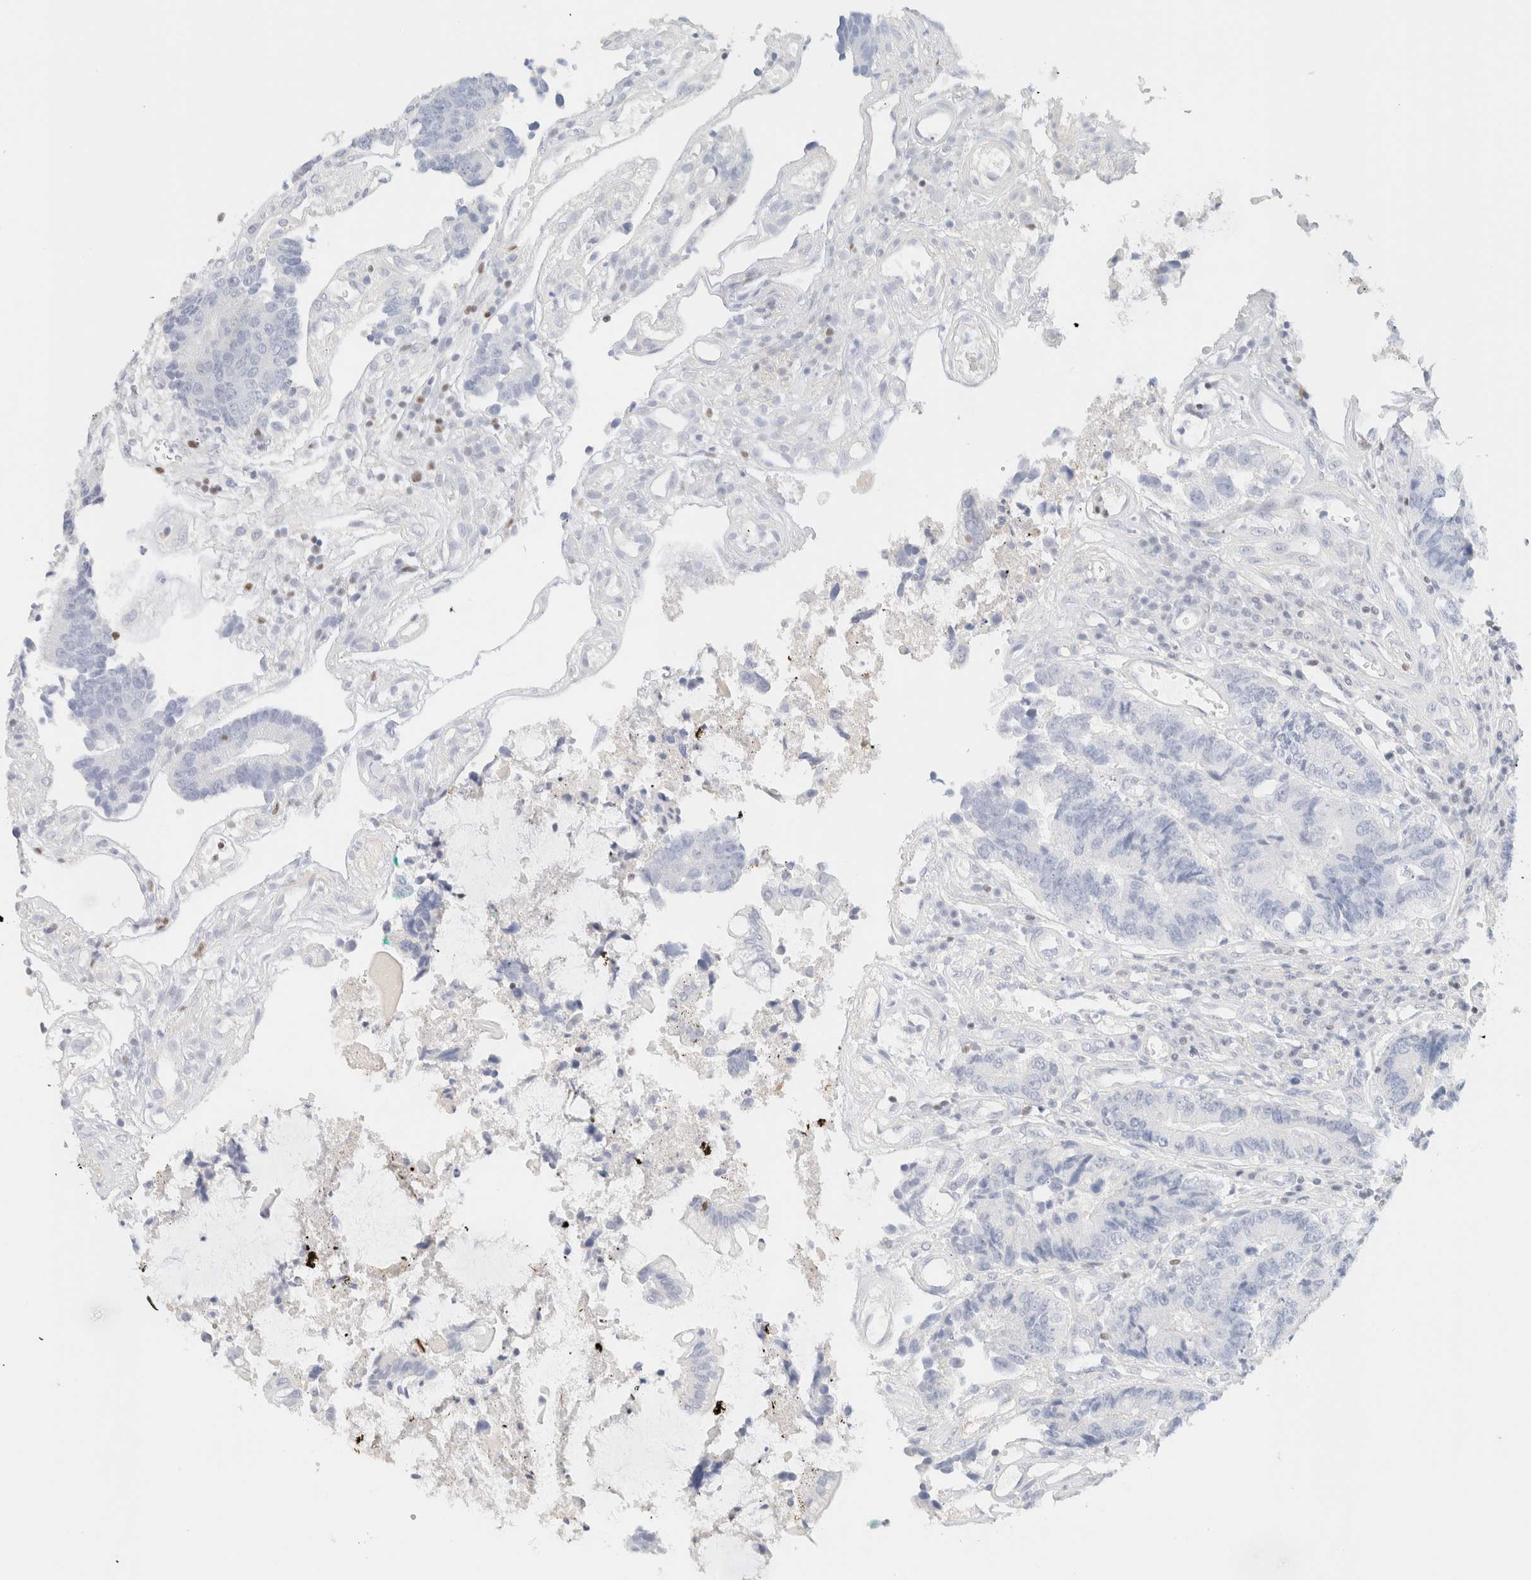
{"staining": {"intensity": "negative", "quantity": "none", "location": "none"}, "tissue": "colorectal cancer", "cell_type": "Tumor cells", "image_type": "cancer", "snomed": [{"axis": "morphology", "description": "Adenocarcinoma, NOS"}, {"axis": "topography", "description": "Rectum"}], "caption": "Tumor cells are negative for brown protein staining in colorectal adenocarcinoma.", "gene": "IKZF3", "patient": {"sex": "male", "age": 84}}